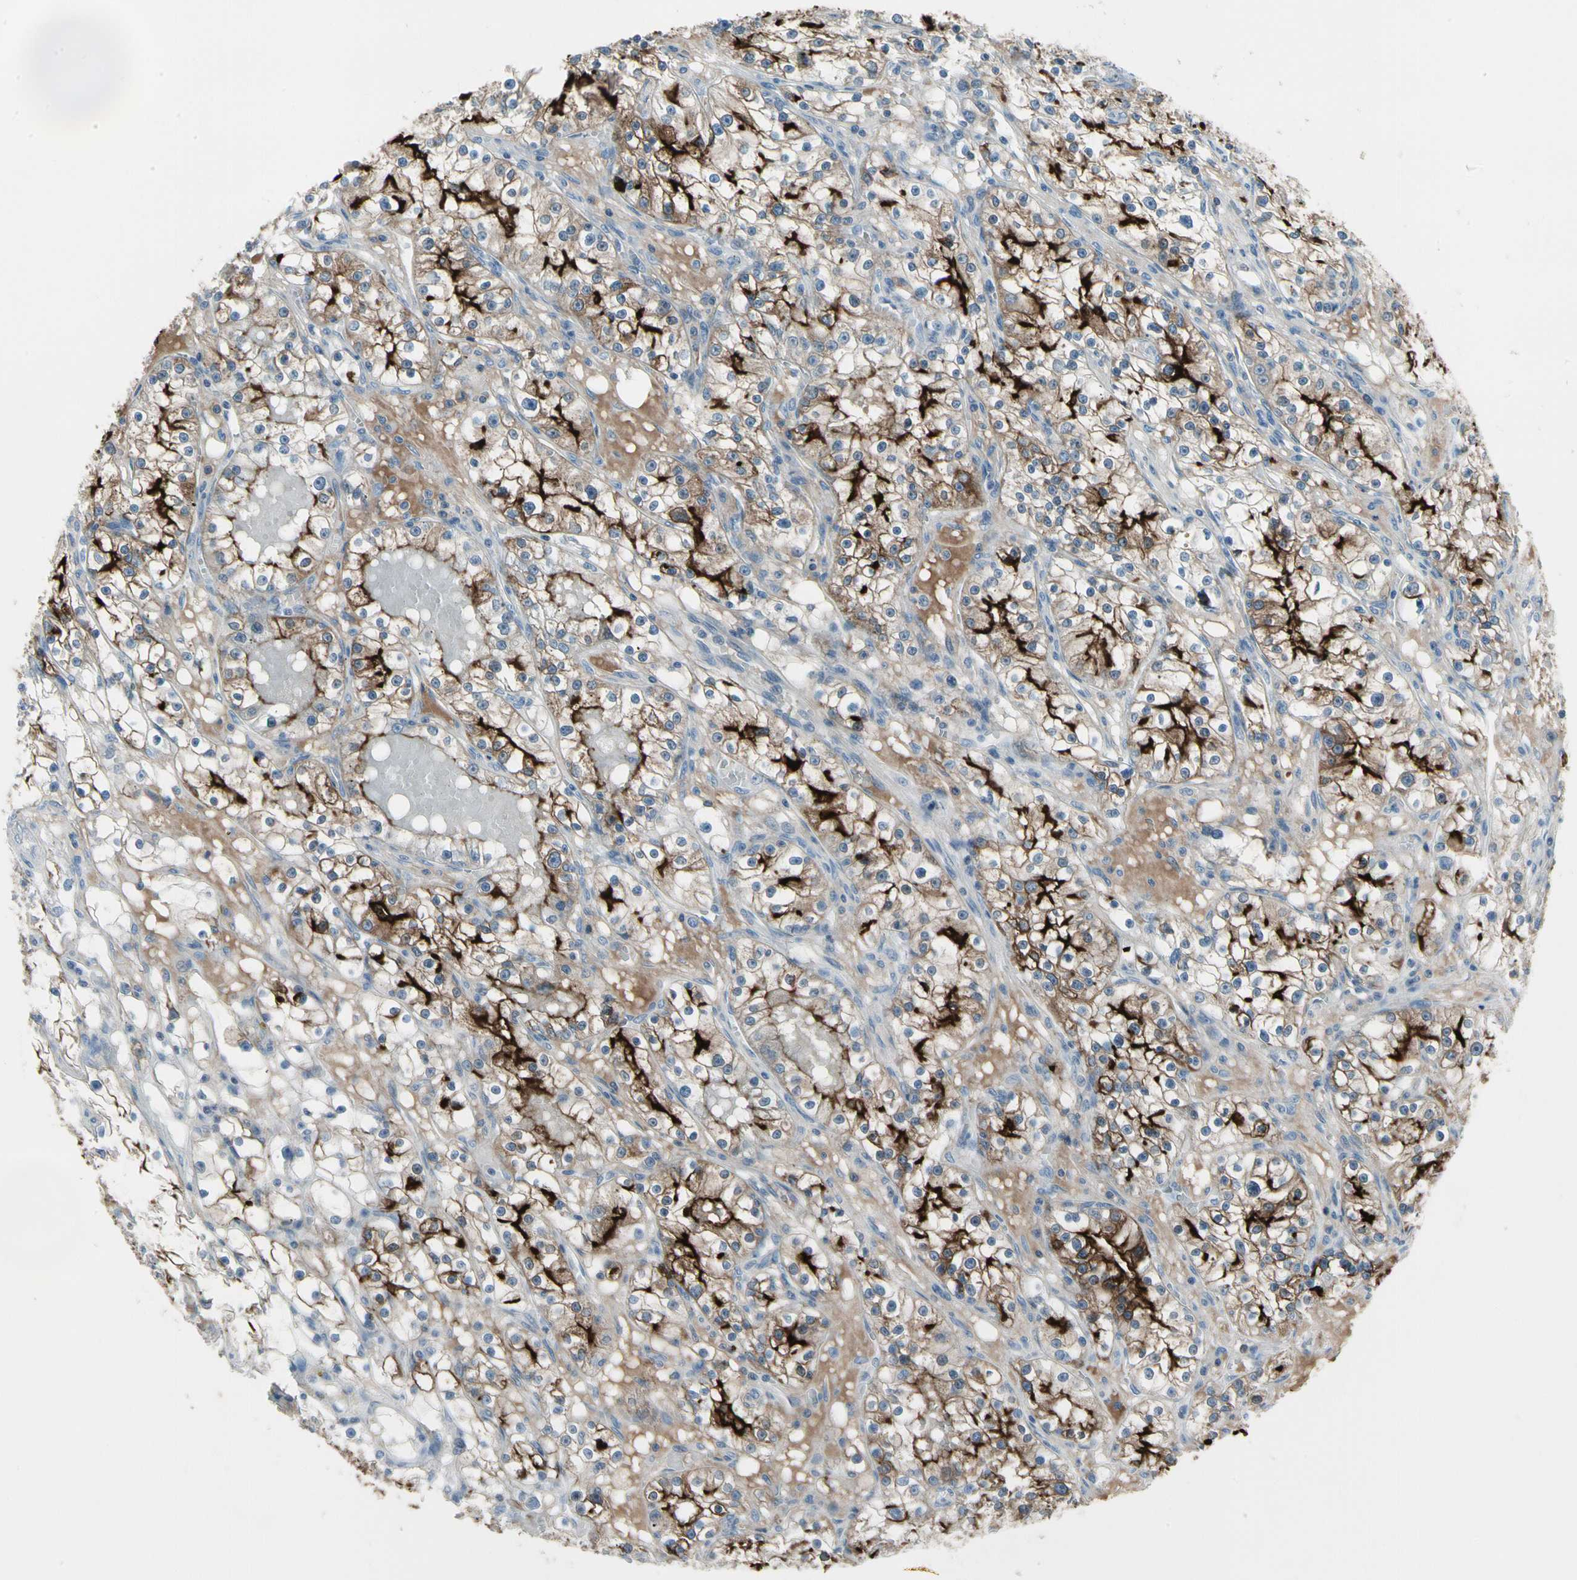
{"staining": {"intensity": "strong", "quantity": ">75%", "location": "cytoplasmic/membranous"}, "tissue": "renal cancer", "cell_type": "Tumor cells", "image_type": "cancer", "snomed": [{"axis": "morphology", "description": "Adenocarcinoma, NOS"}, {"axis": "topography", "description": "Kidney"}], "caption": "The photomicrograph shows staining of renal adenocarcinoma, revealing strong cytoplasmic/membranous protein positivity (brown color) within tumor cells. Using DAB (brown) and hematoxylin (blue) stains, captured at high magnification using brightfield microscopy.", "gene": "PIGR", "patient": {"sex": "male", "age": 56}}